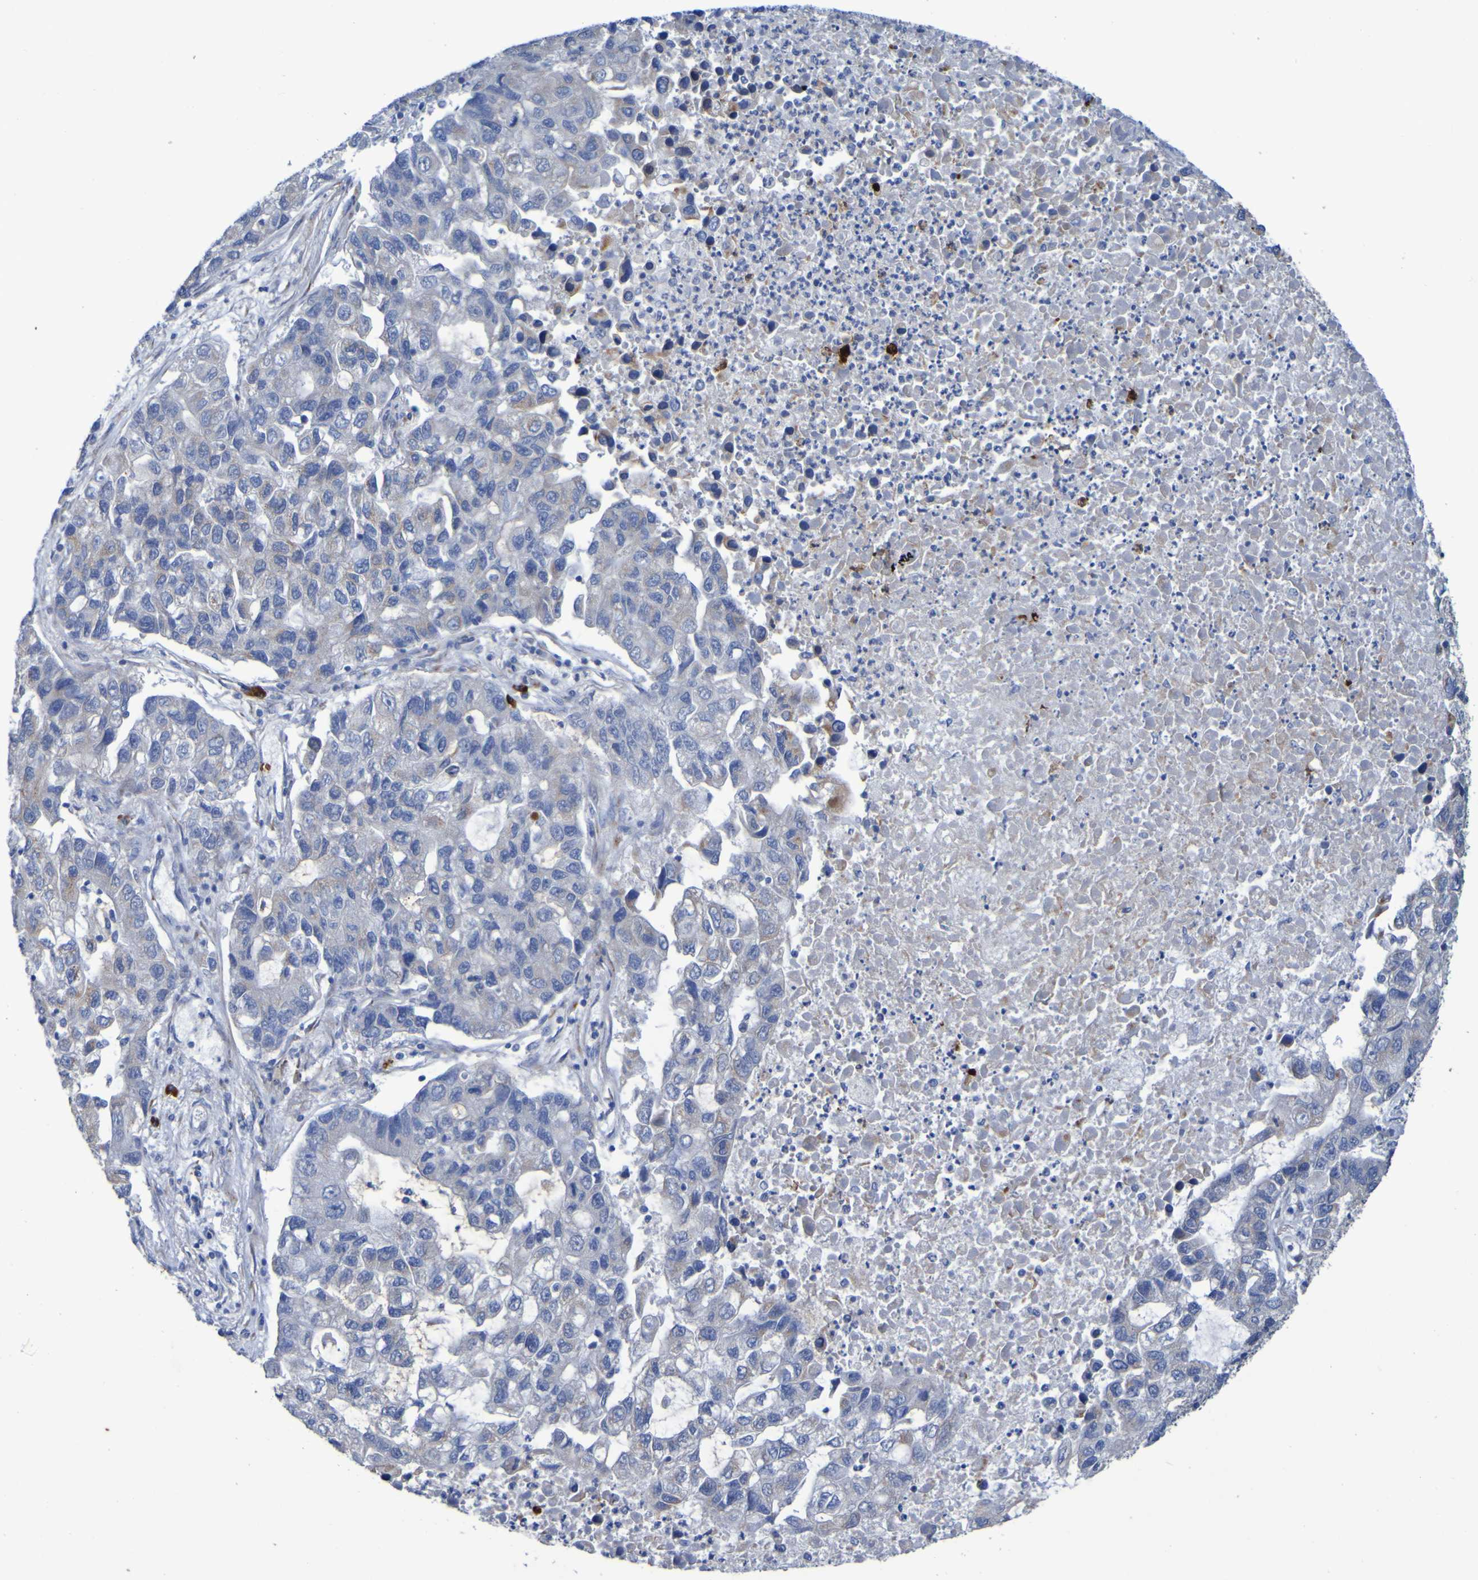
{"staining": {"intensity": "weak", "quantity": "<25%", "location": "cytoplasmic/membranous"}, "tissue": "lung cancer", "cell_type": "Tumor cells", "image_type": "cancer", "snomed": [{"axis": "morphology", "description": "Adenocarcinoma, NOS"}, {"axis": "topography", "description": "Lung"}], "caption": "Immunohistochemistry (IHC) histopathology image of neoplastic tissue: lung cancer (adenocarcinoma) stained with DAB (3,3'-diaminobenzidine) exhibits no significant protein positivity in tumor cells. The staining was performed using DAB (3,3'-diaminobenzidine) to visualize the protein expression in brown, while the nuclei were stained in blue with hematoxylin (Magnification: 20x).", "gene": "C11orf24", "patient": {"sex": "female", "age": 51}}